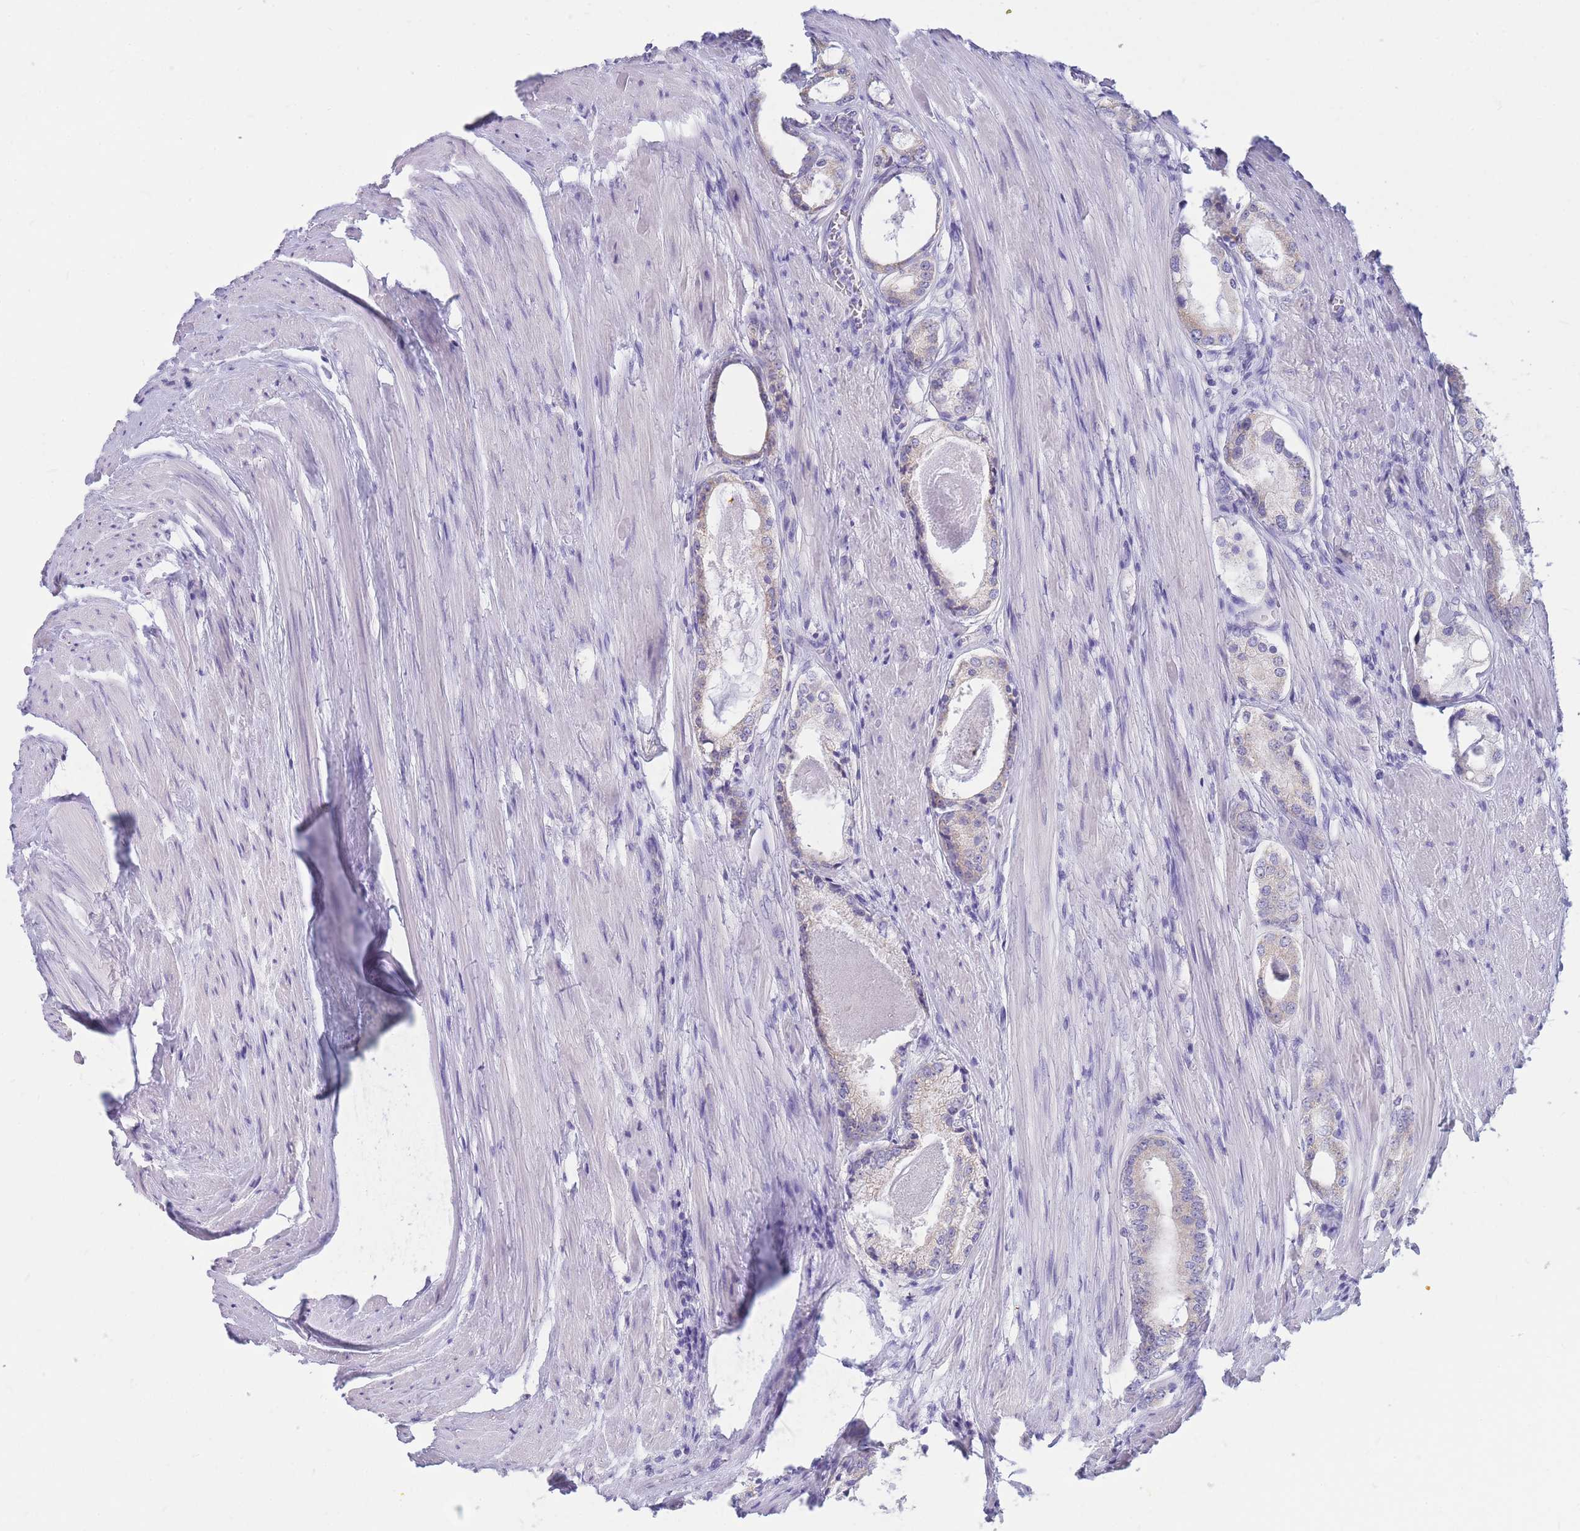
{"staining": {"intensity": "negative", "quantity": "none", "location": "none"}, "tissue": "prostate cancer", "cell_type": "Tumor cells", "image_type": "cancer", "snomed": [{"axis": "morphology", "description": "Adenocarcinoma, Low grade"}, {"axis": "topography", "description": "Prostate"}], "caption": "Protein analysis of adenocarcinoma (low-grade) (prostate) reveals no significant staining in tumor cells.", "gene": "DHRS11", "patient": {"sex": "male", "age": 68}}